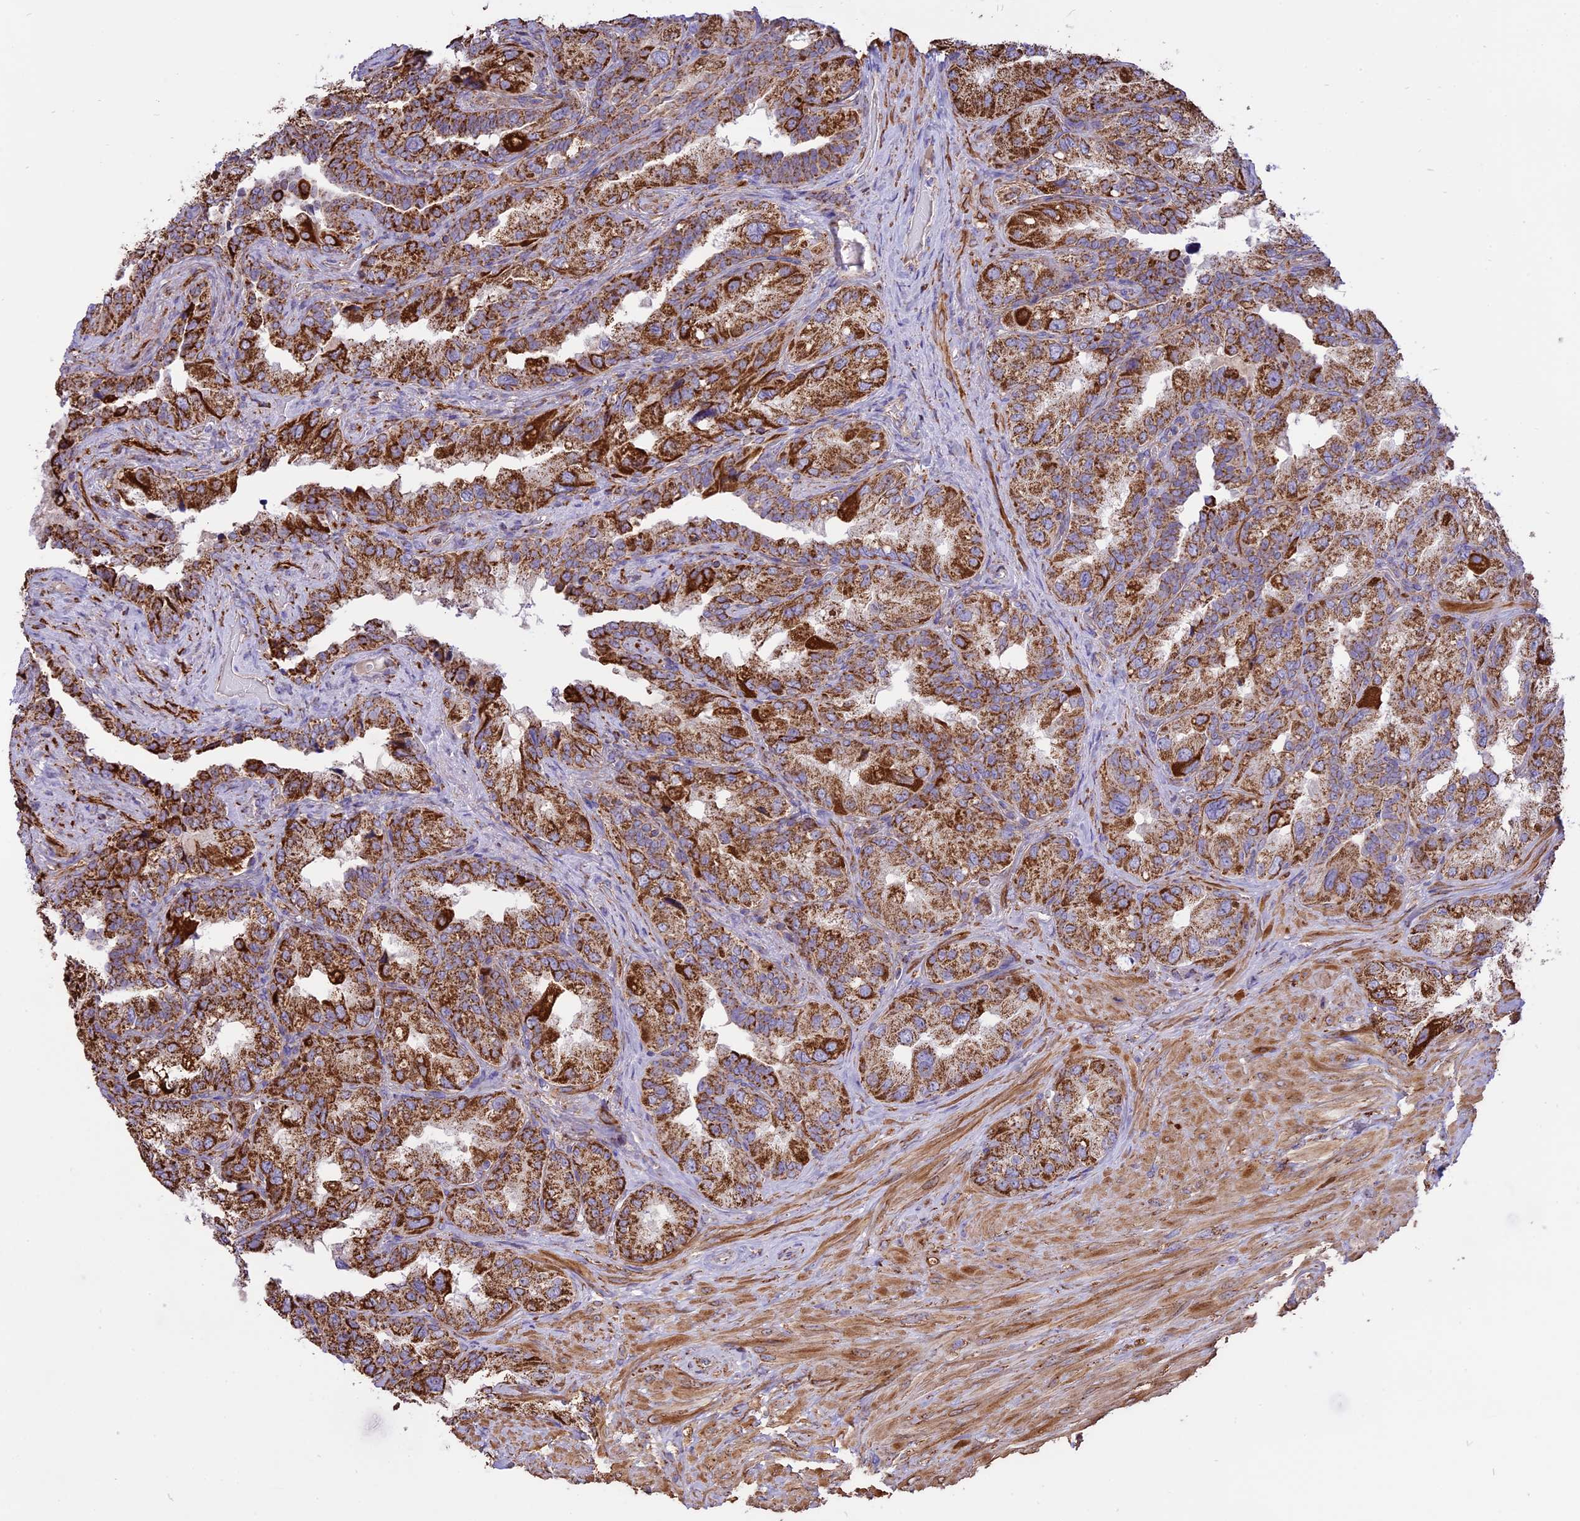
{"staining": {"intensity": "strong", "quantity": ">75%", "location": "cytoplasmic/membranous"}, "tissue": "seminal vesicle", "cell_type": "Glandular cells", "image_type": "normal", "snomed": [{"axis": "morphology", "description": "Normal tissue, NOS"}, {"axis": "topography", "description": "Seminal veicle"}, {"axis": "topography", "description": "Peripheral nerve tissue"}], "caption": "IHC image of benign seminal vesicle: human seminal vesicle stained using immunohistochemistry displays high levels of strong protein expression localized specifically in the cytoplasmic/membranous of glandular cells, appearing as a cytoplasmic/membranous brown color.", "gene": "TTC4", "patient": {"sex": "male", "age": 67}}